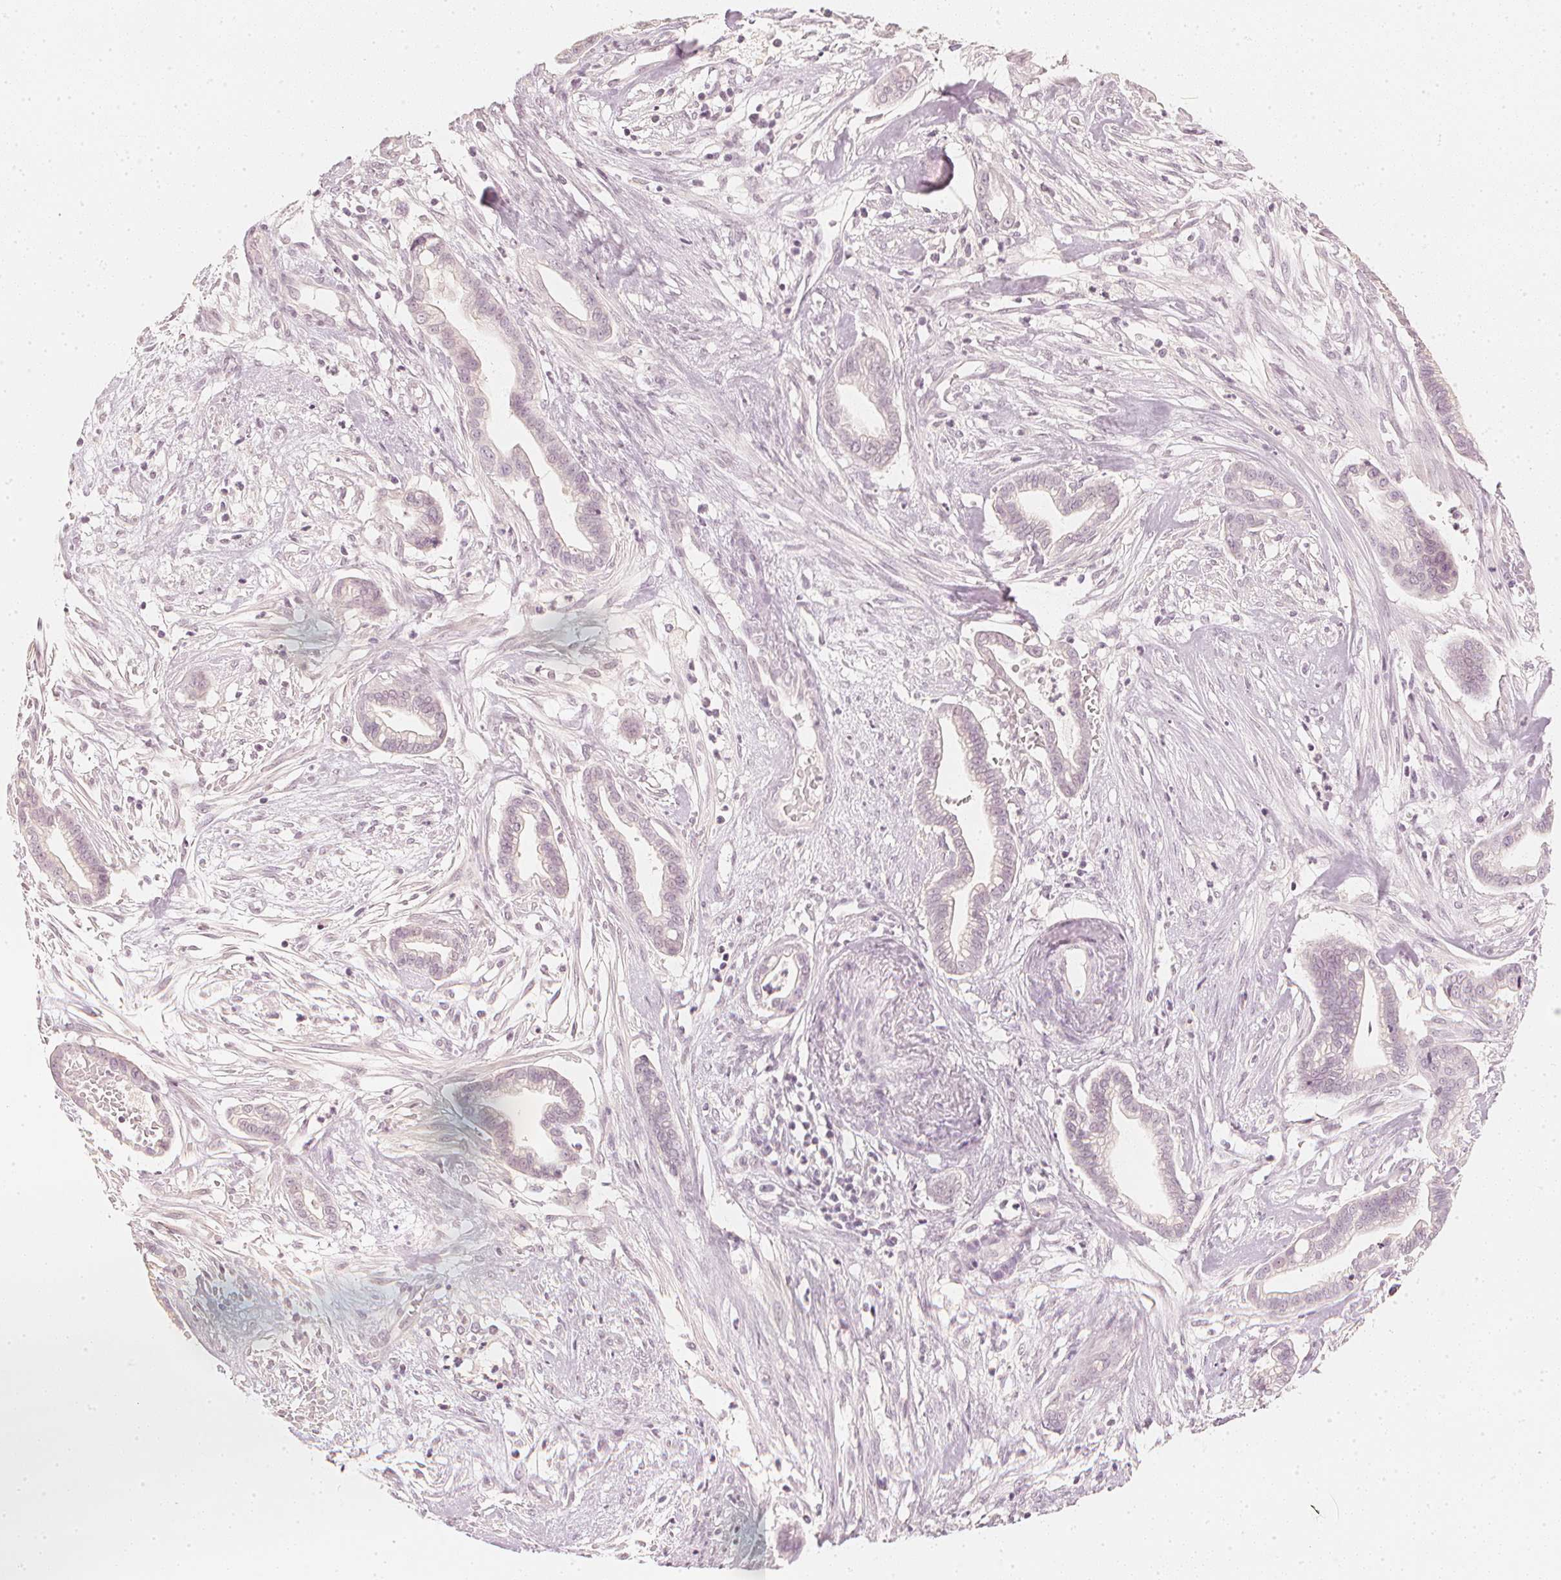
{"staining": {"intensity": "negative", "quantity": "none", "location": "none"}, "tissue": "cervical cancer", "cell_type": "Tumor cells", "image_type": "cancer", "snomed": [{"axis": "morphology", "description": "Adenocarcinoma, NOS"}, {"axis": "topography", "description": "Cervix"}], "caption": "The IHC histopathology image has no significant staining in tumor cells of cervical cancer (adenocarcinoma) tissue.", "gene": "CALB1", "patient": {"sex": "female", "age": 62}}